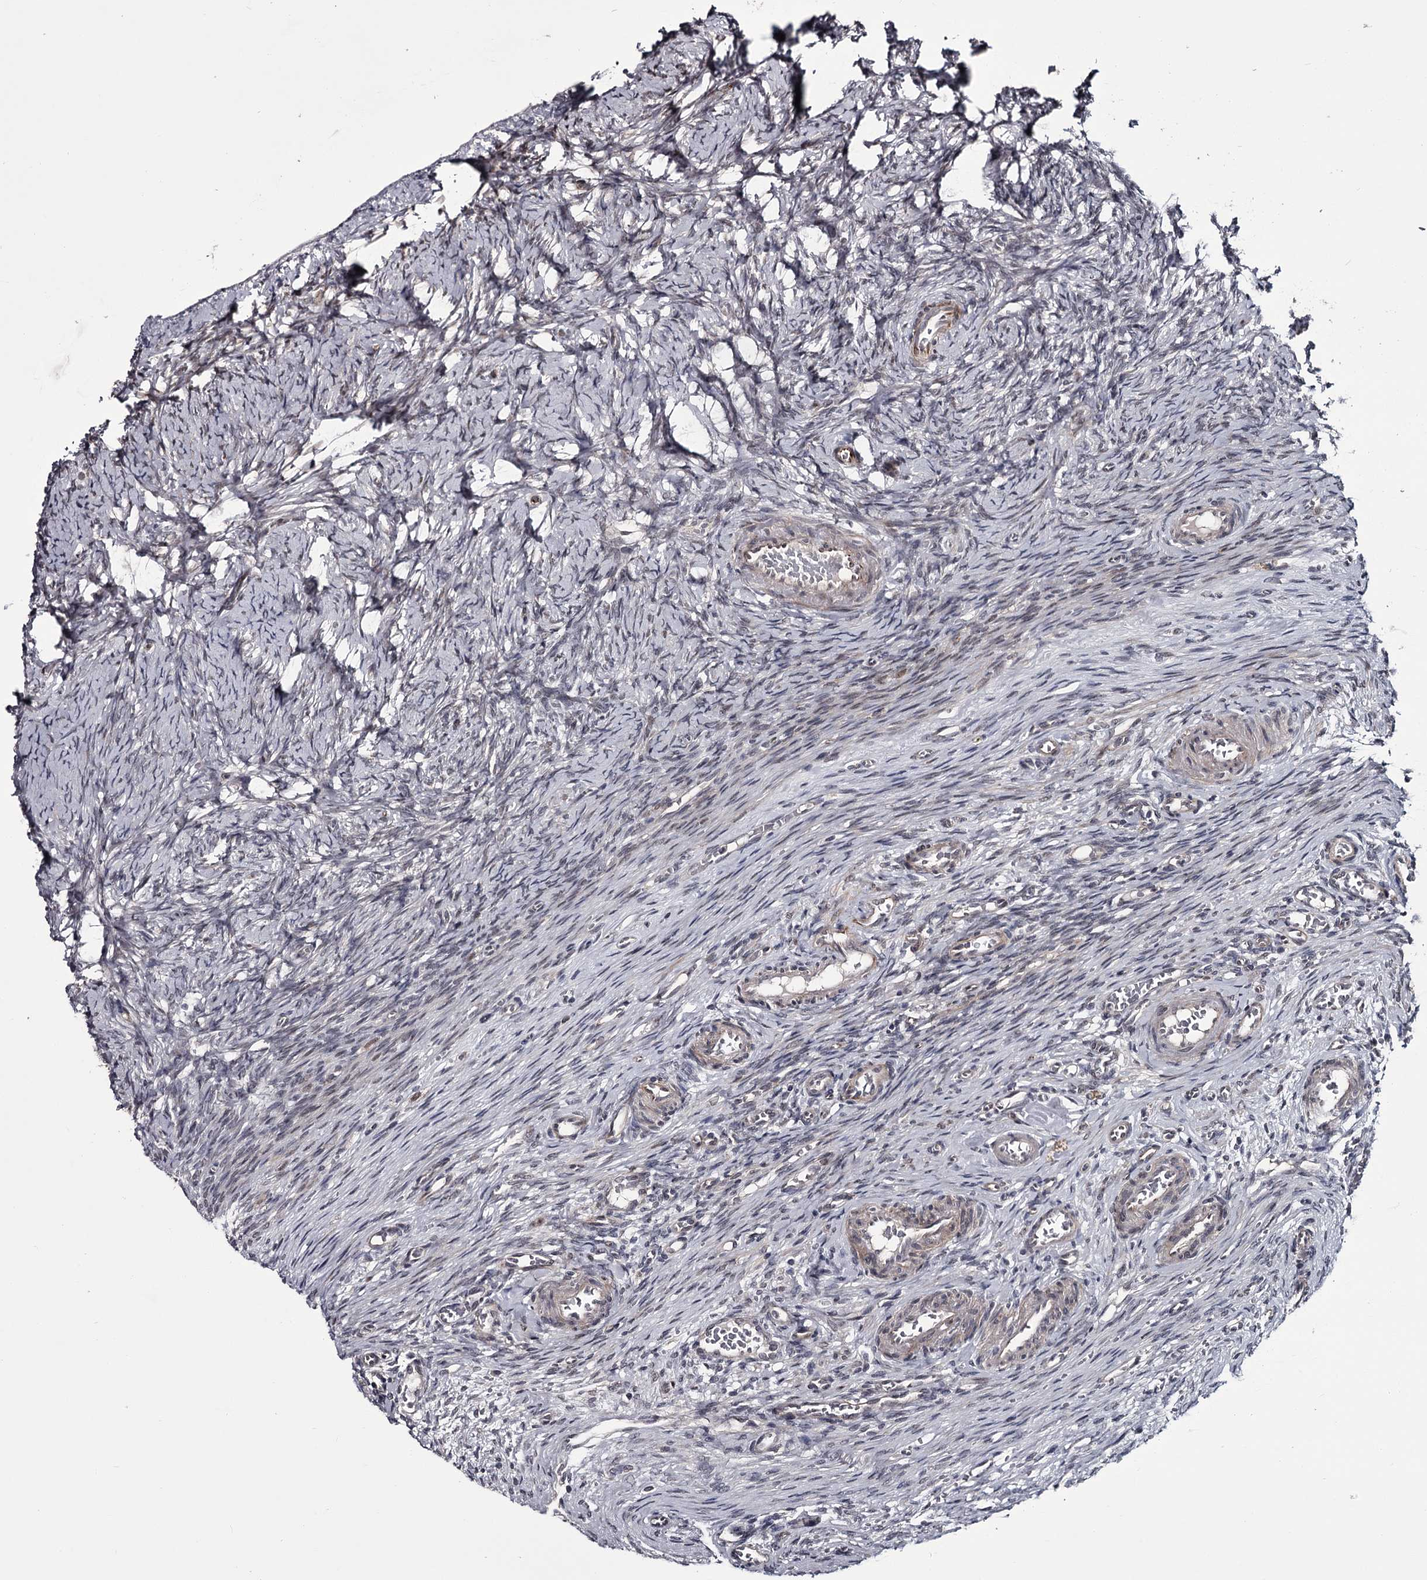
{"staining": {"intensity": "negative", "quantity": "none", "location": "none"}, "tissue": "ovary", "cell_type": "Ovarian stroma cells", "image_type": "normal", "snomed": [{"axis": "morphology", "description": "Adenocarcinoma, NOS"}, {"axis": "topography", "description": "Endometrium"}], "caption": "IHC photomicrograph of benign ovary: ovary stained with DAB (3,3'-diaminobenzidine) shows no significant protein positivity in ovarian stroma cells.", "gene": "PRPF40B", "patient": {"sex": "female", "age": 32}}